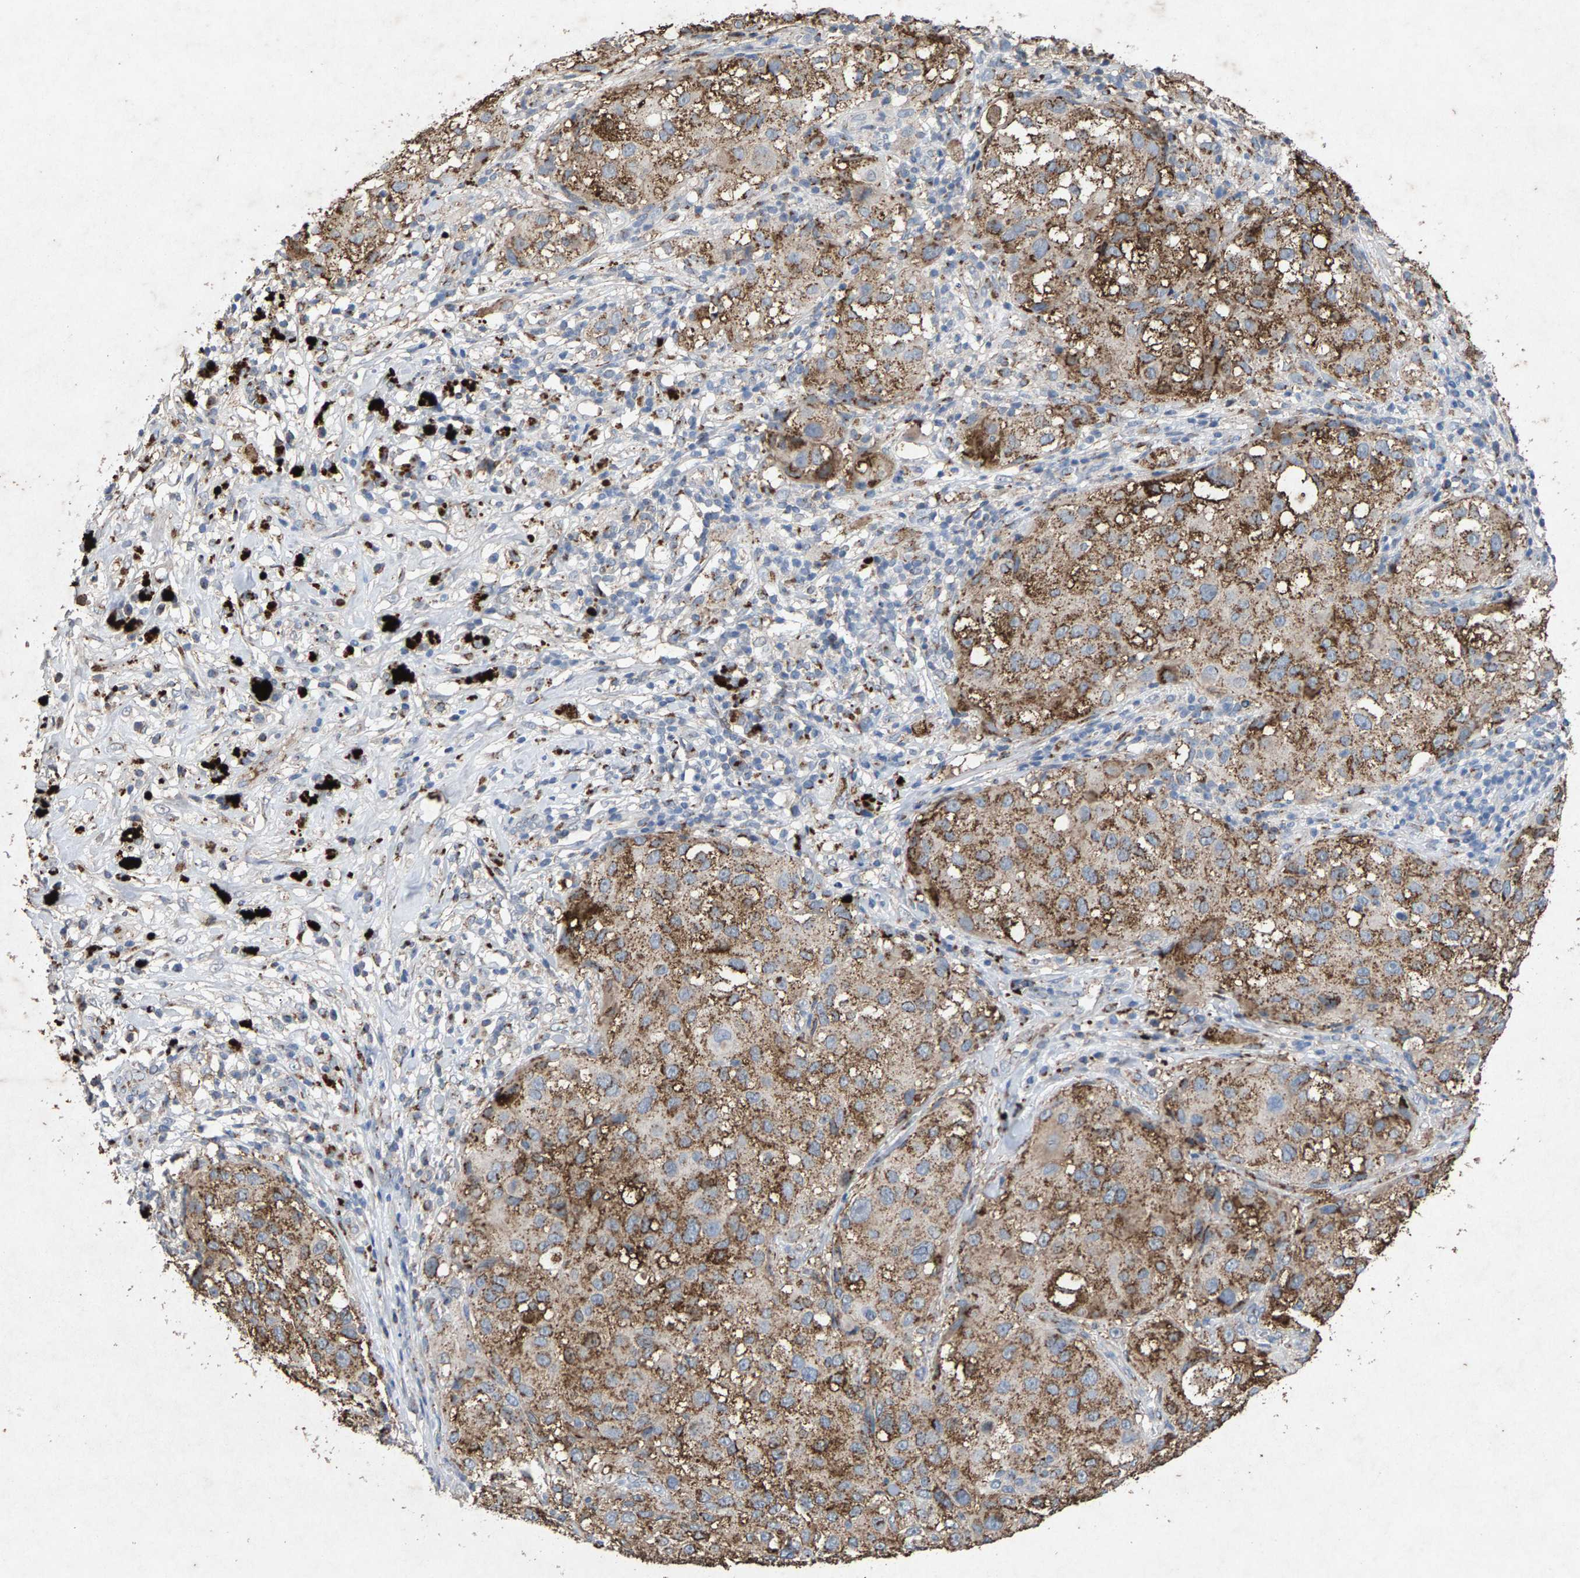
{"staining": {"intensity": "moderate", "quantity": ">75%", "location": "cytoplasmic/membranous"}, "tissue": "melanoma", "cell_type": "Tumor cells", "image_type": "cancer", "snomed": [{"axis": "morphology", "description": "Necrosis, NOS"}, {"axis": "morphology", "description": "Malignant melanoma, NOS"}, {"axis": "topography", "description": "Skin"}], "caption": "Immunohistochemistry (IHC) micrograph of melanoma stained for a protein (brown), which exhibits medium levels of moderate cytoplasmic/membranous positivity in approximately >75% of tumor cells.", "gene": "MAN2A1", "patient": {"sex": "female", "age": 87}}